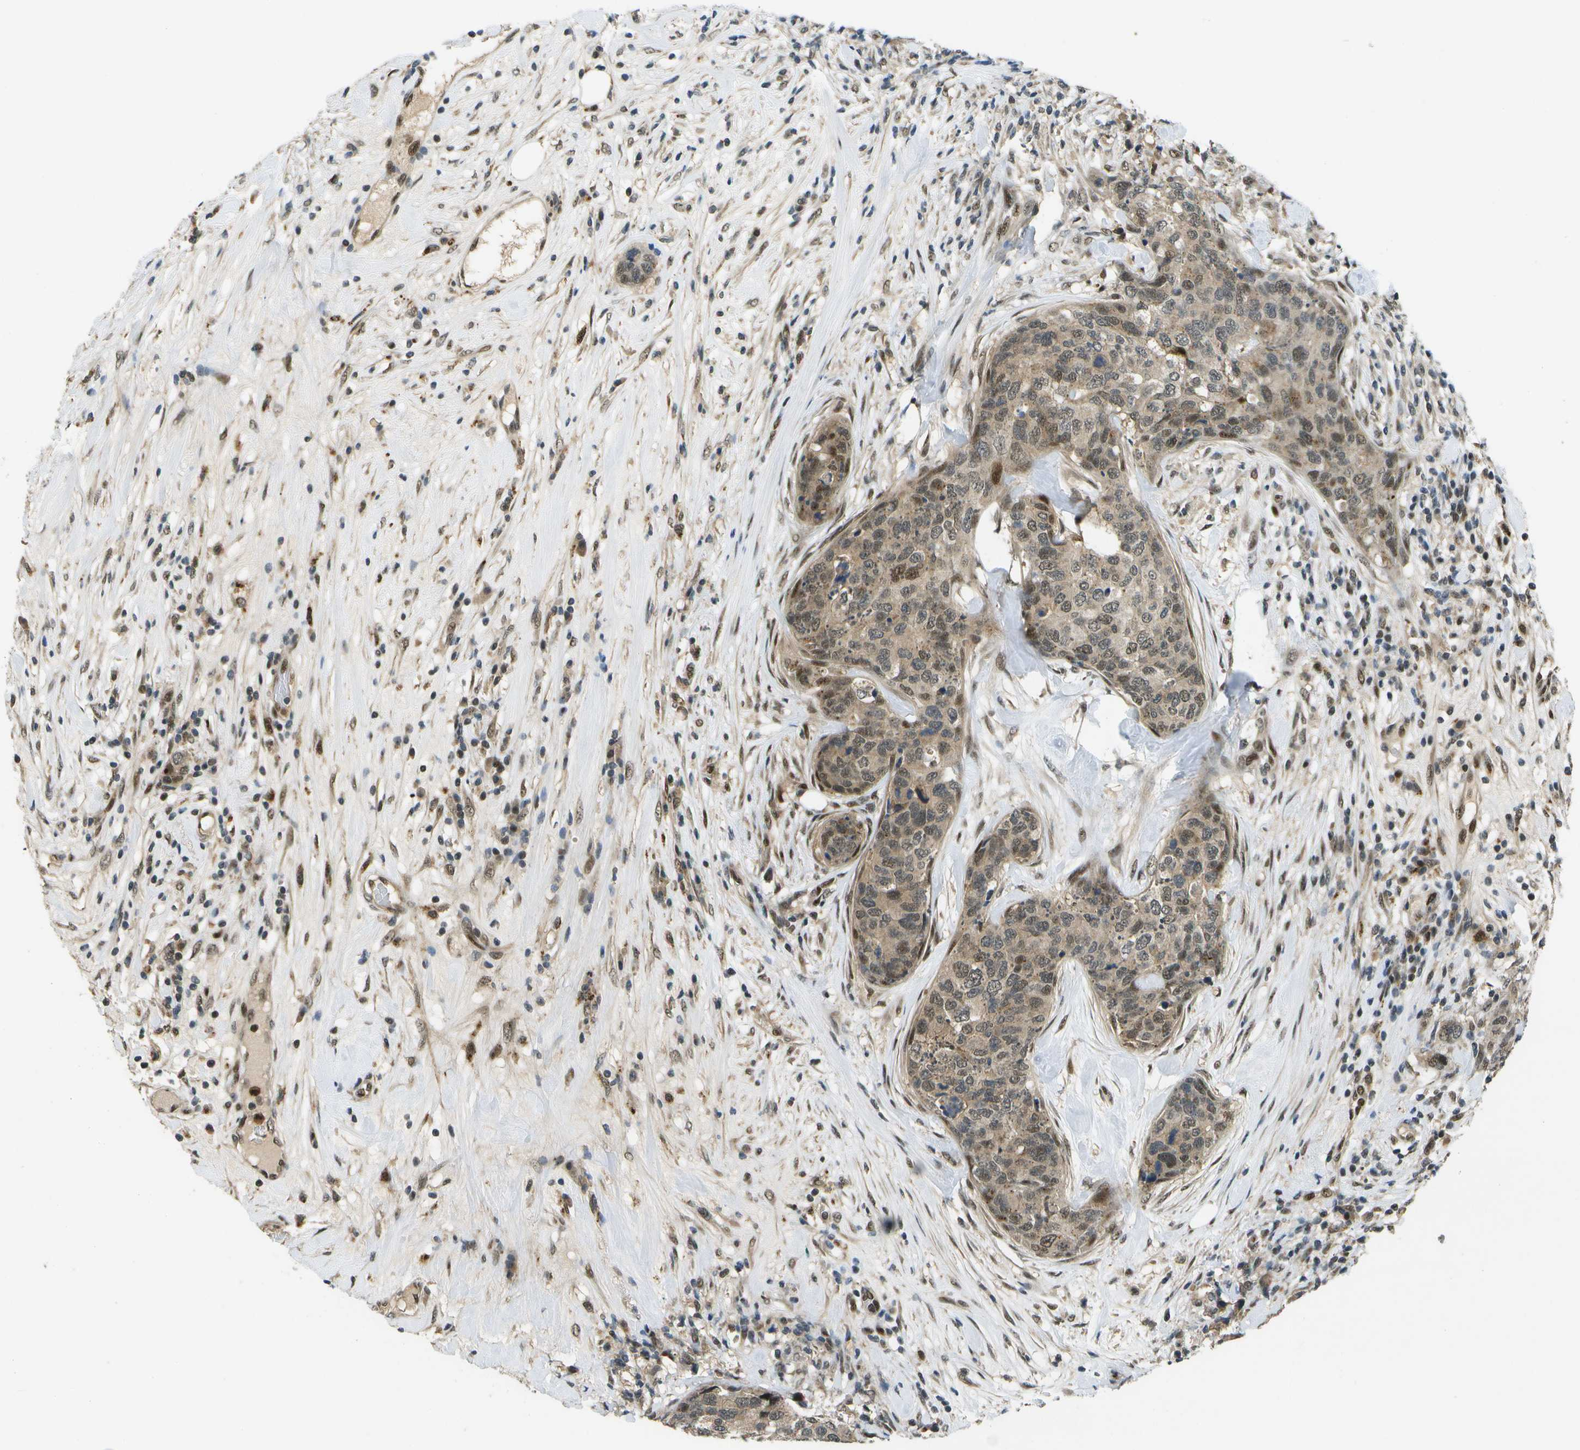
{"staining": {"intensity": "weak", "quantity": ">75%", "location": "cytoplasmic/membranous,nuclear"}, "tissue": "breast cancer", "cell_type": "Tumor cells", "image_type": "cancer", "snomed": [{"axis": "morphology", "description": "Lobular carcinoma"}, {"axis": "topography", "description": "Breast"}], "caption": "The immunohistochemical stain highlights weak cytoplasmic/membranous and nuclear positivity in tumor cells of lobular carcinoma (breast) tissue.", "gene": "GANC", "patient": {"sex": "female", "age": 59}}